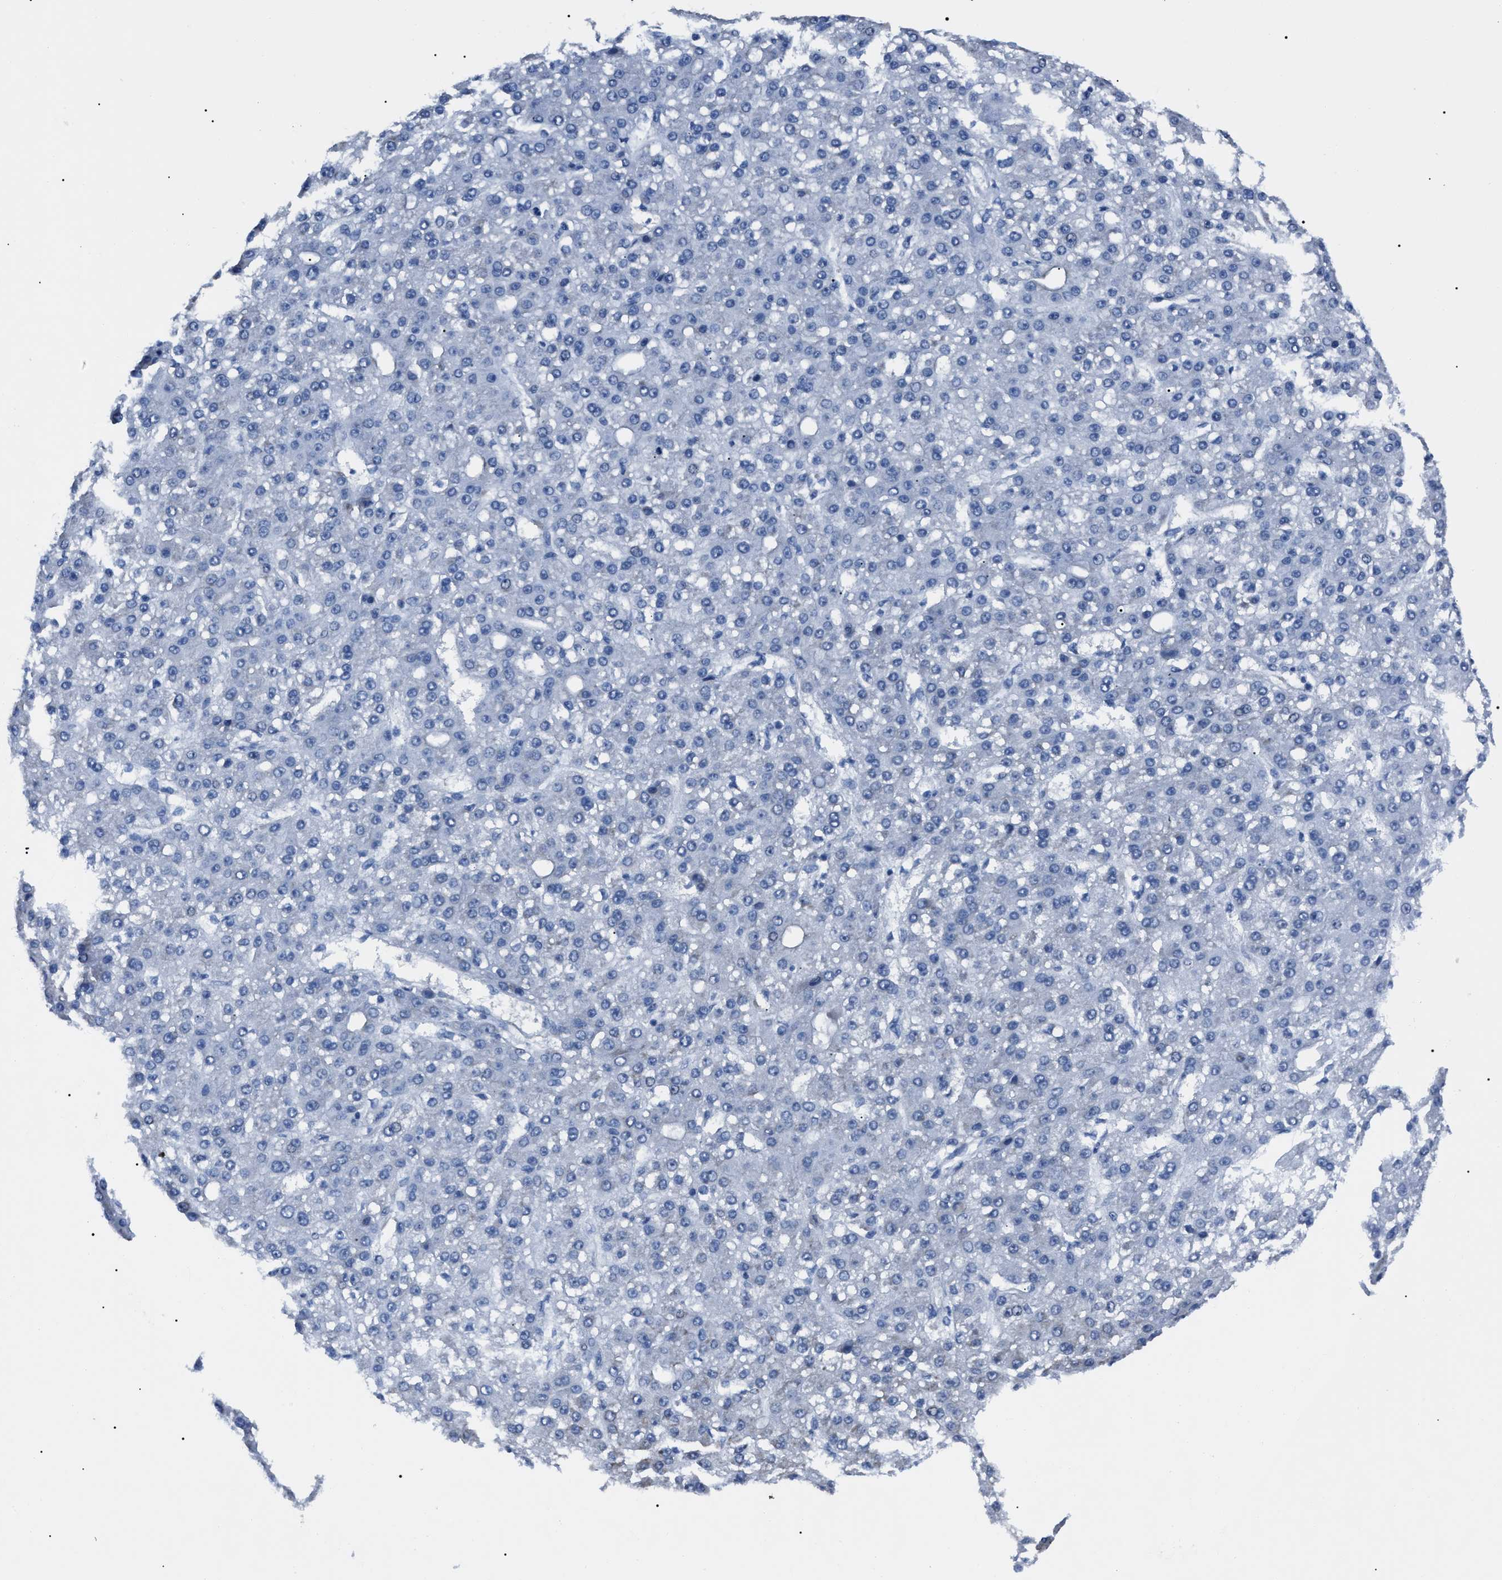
{"staining": {"intensity": "negative", "quantity": "none", "location": "none"}, "tissue": "liver cancer", "cell_type": "Tumor cells", "image_type": "cancer", "snomed": [{"axis": "morphology", "description": "Carcinoma, Hepatocellular, NOS"}, {"axis": "topography", "description": "Liver"}], "caption": "Immunohistochemistry micrograph of neoplastic tissue: liver cancer (hepatocellular carcinoma) stained with DAB shows no significant protein expression in tumor cells.", "gene": "LRRC14", "patient": {"sex": "male", "age": 67}}